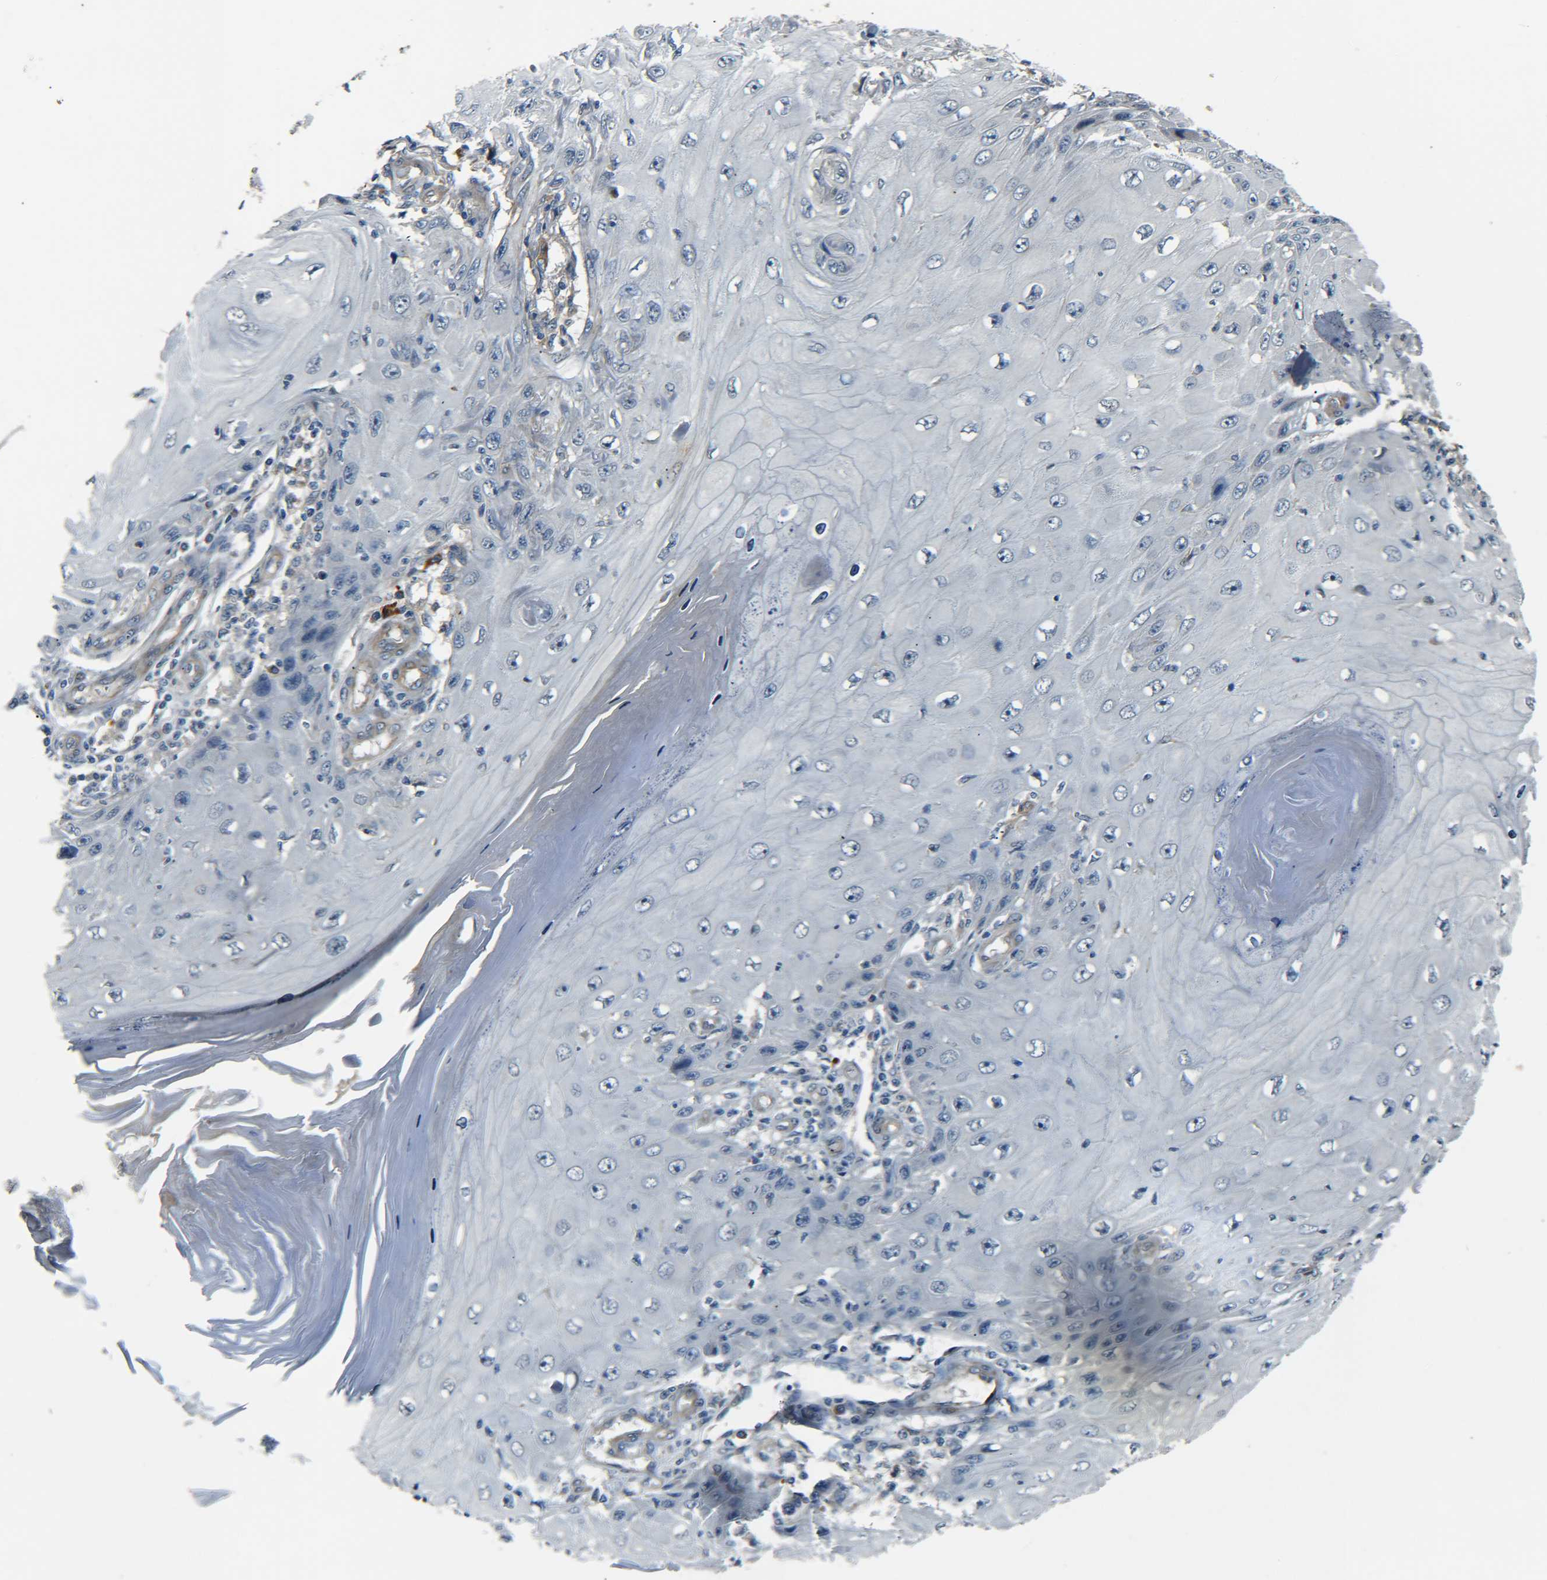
{"staining": {"intensity": "negative", "quantity": "none", "location": "none"}, "tissue": "skin cancer", "cell_type": "Tumor cells", "image_type": "cancer", "snomed": [{"axis": "morphology", "description": "Squamous cell carcinoma, NOS"}, {"axis": "topography", "description": "Skin"}], "caption": "Immunohistochemistry of human skin cancer displays no positivity in tumor cells.", "gene": "MEIS1", "patient": {"sex": "female", "age": 73}}